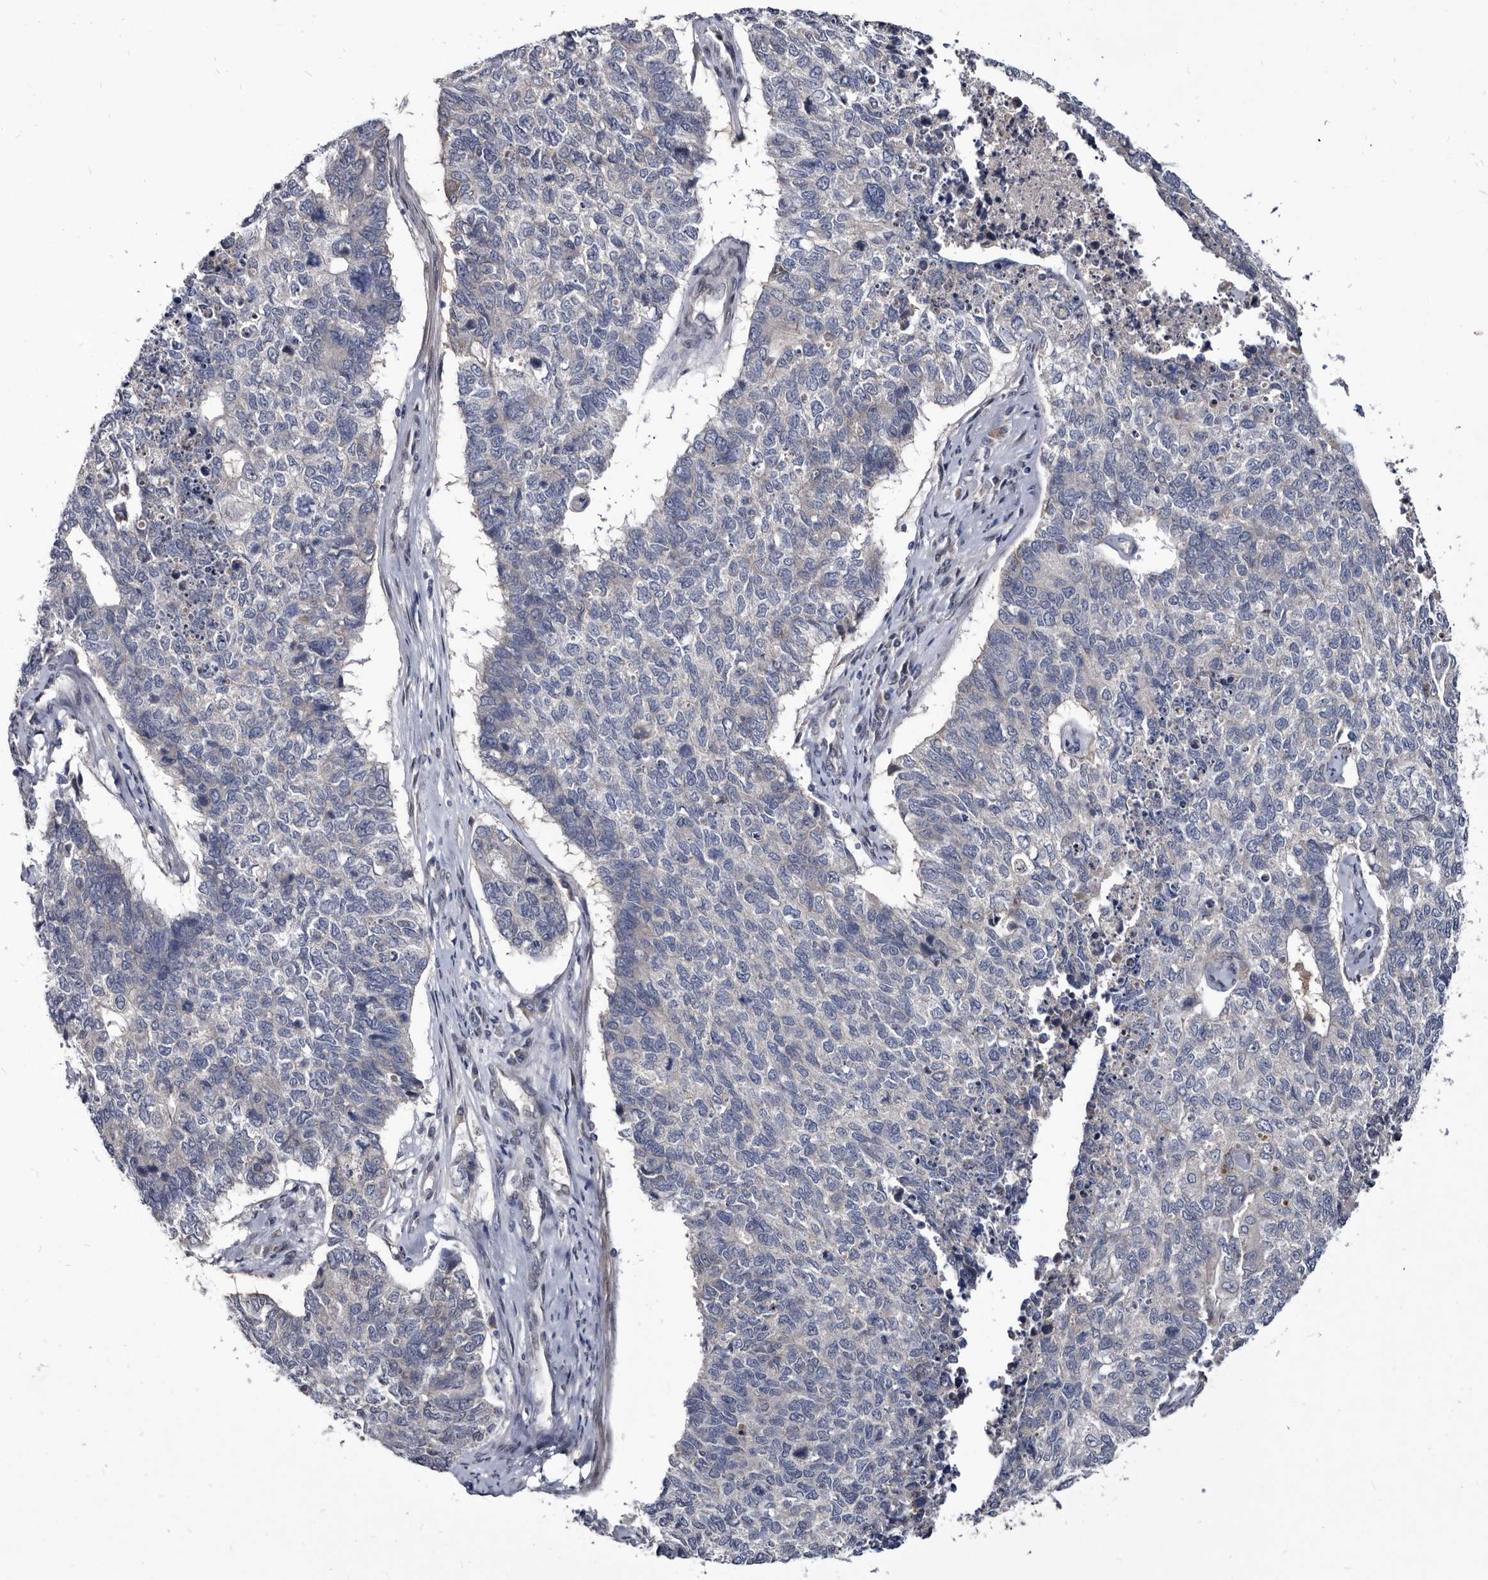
{"staining": {"intensity": "negative", "quantity": "none", "location": "none"}, "tissue": "cervical cancer", "cell_type": "Tumor cells", "image_type": "cancer", "snomed": [{"axis": "morphology", "description": "Squamous cell carcinoma, NOS"}, {"axis": "topography", "description": "Cervix"}], "caption": "Immunohistochemistry photomicrograph of squamous cell carcinoma (cervical) stained for a protein (brown), which reveals no expression in tumor cells.", "gene": "PROM1", "patient": {"sex": "female", "age": 63}}